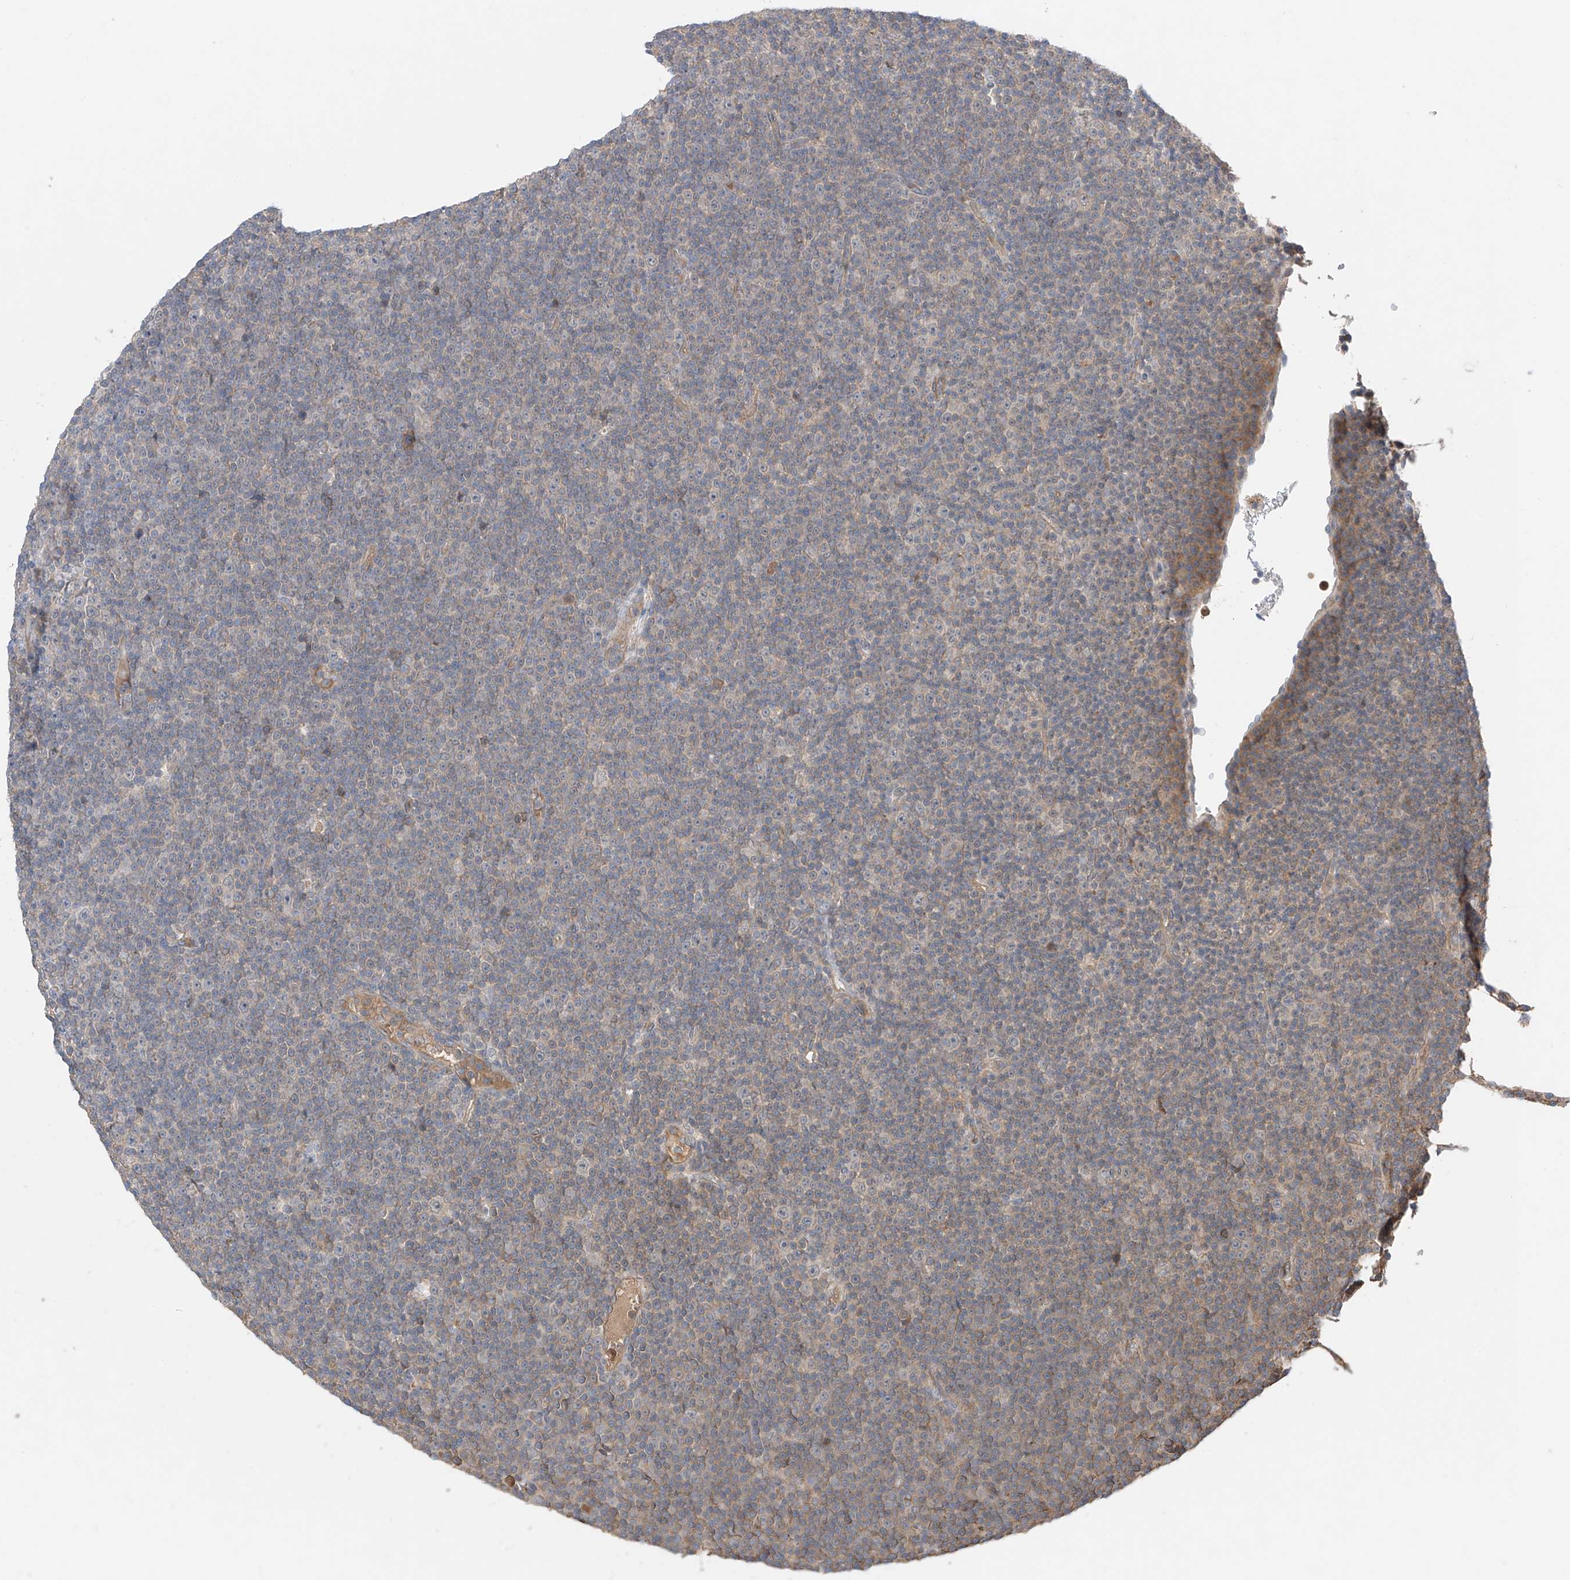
{"staining": {"intensity": "negative", "quantity": "none", "location": "none"}, "tissue": "lymphoma", "cell_type": "Tumor cells", "image_type": "cancer", "snomed": [{"axis": "morphology", "description": "Malignant lymphoma, non-Hodgkin's type, Low grade"}, {"axis": "topography", "description": "Lymph node"}], "caption": "An immunohistochemistry image of lymphoma is shown. There is no staining in tumor cells of lymphoma.", "gene": "CACNA2D4", "patient": {"sex": "female", "age": 67}}